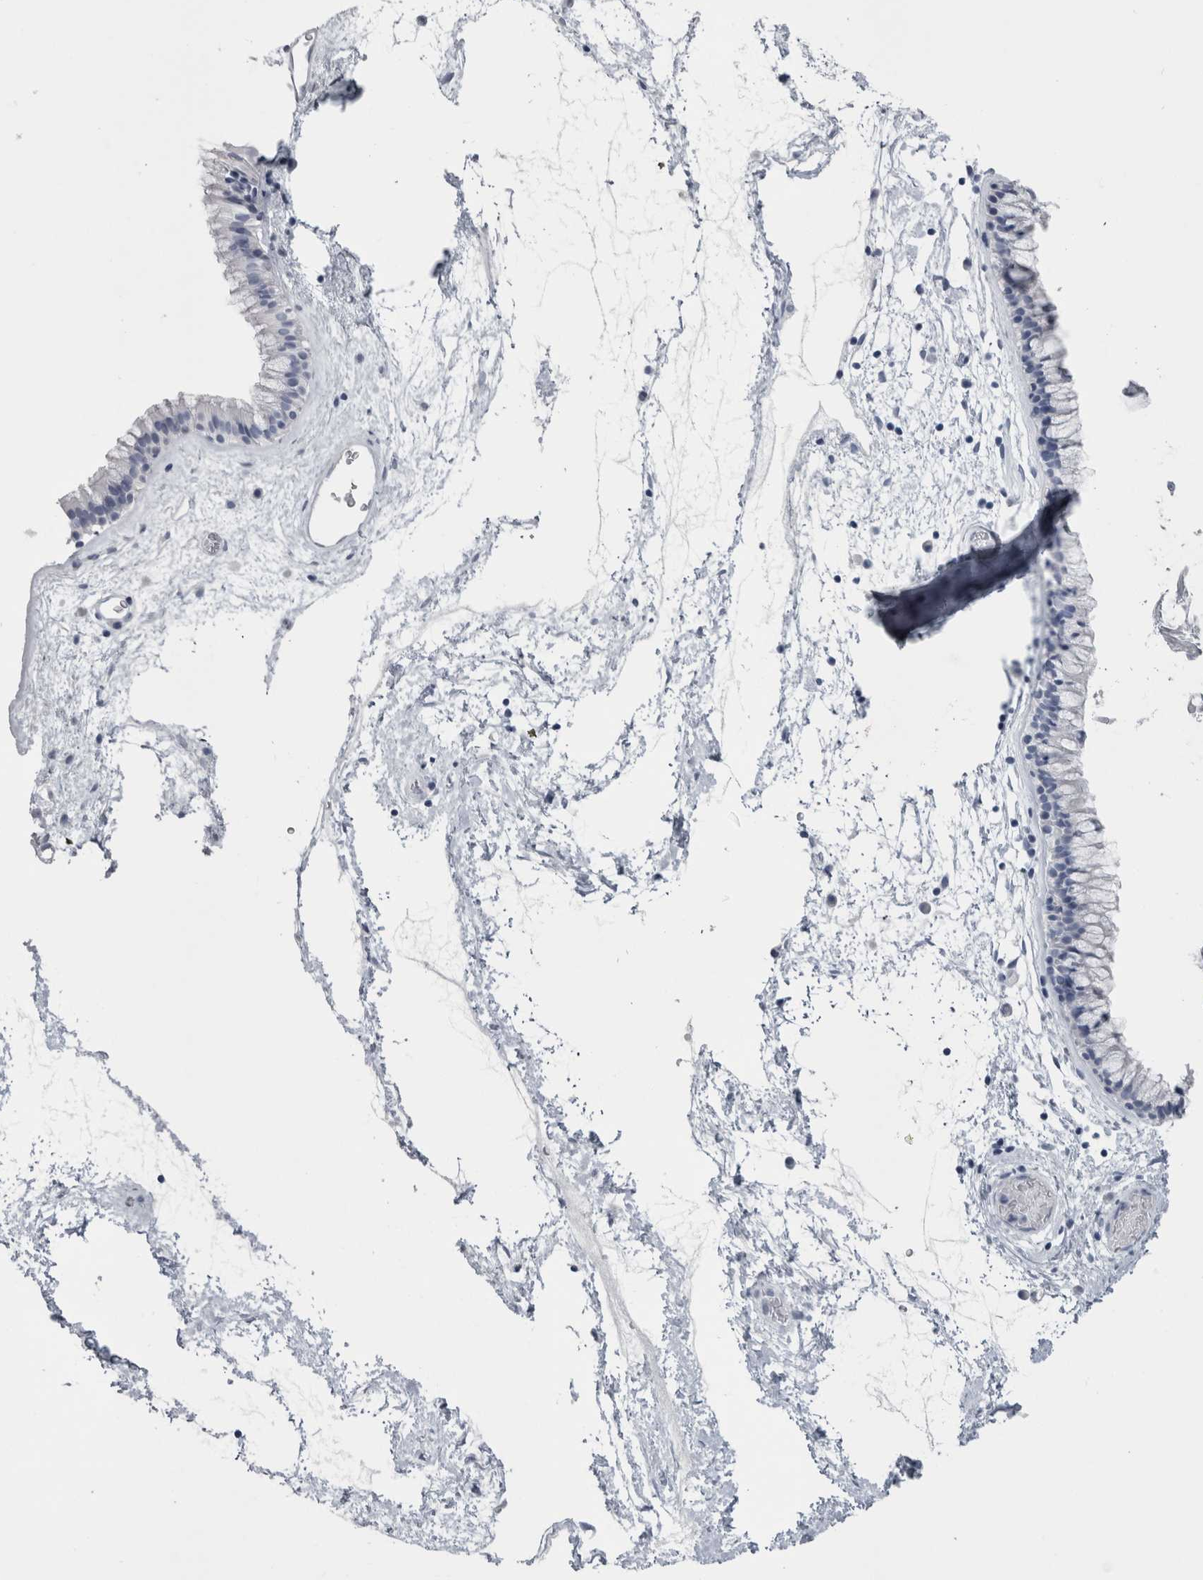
{"staining": {"intensity": "negative", "quantity": "none", "location": "none"}, "tissue": "nasopharynx", "cell_type": "Respiratory epithelial cells", "image_type": "normal", "snomed": [{"axis": "morphology", "description": "Normal tissue, NOS"}, {"axis": "morphology", "description": "Inflammation, NOS"}, {"axis": "topography", "description": "Nasopharynx"}], "caption": "The photomicrograph reveals no staining of respiratory epithelial cells in normal nasopharynx. Brightfield microscopy of IHC stained with DAB (brown) and hematoxylin (blue), captured at high magnification.", "gene": "PTH", "patient": {"sex": "male", "age": 48}}